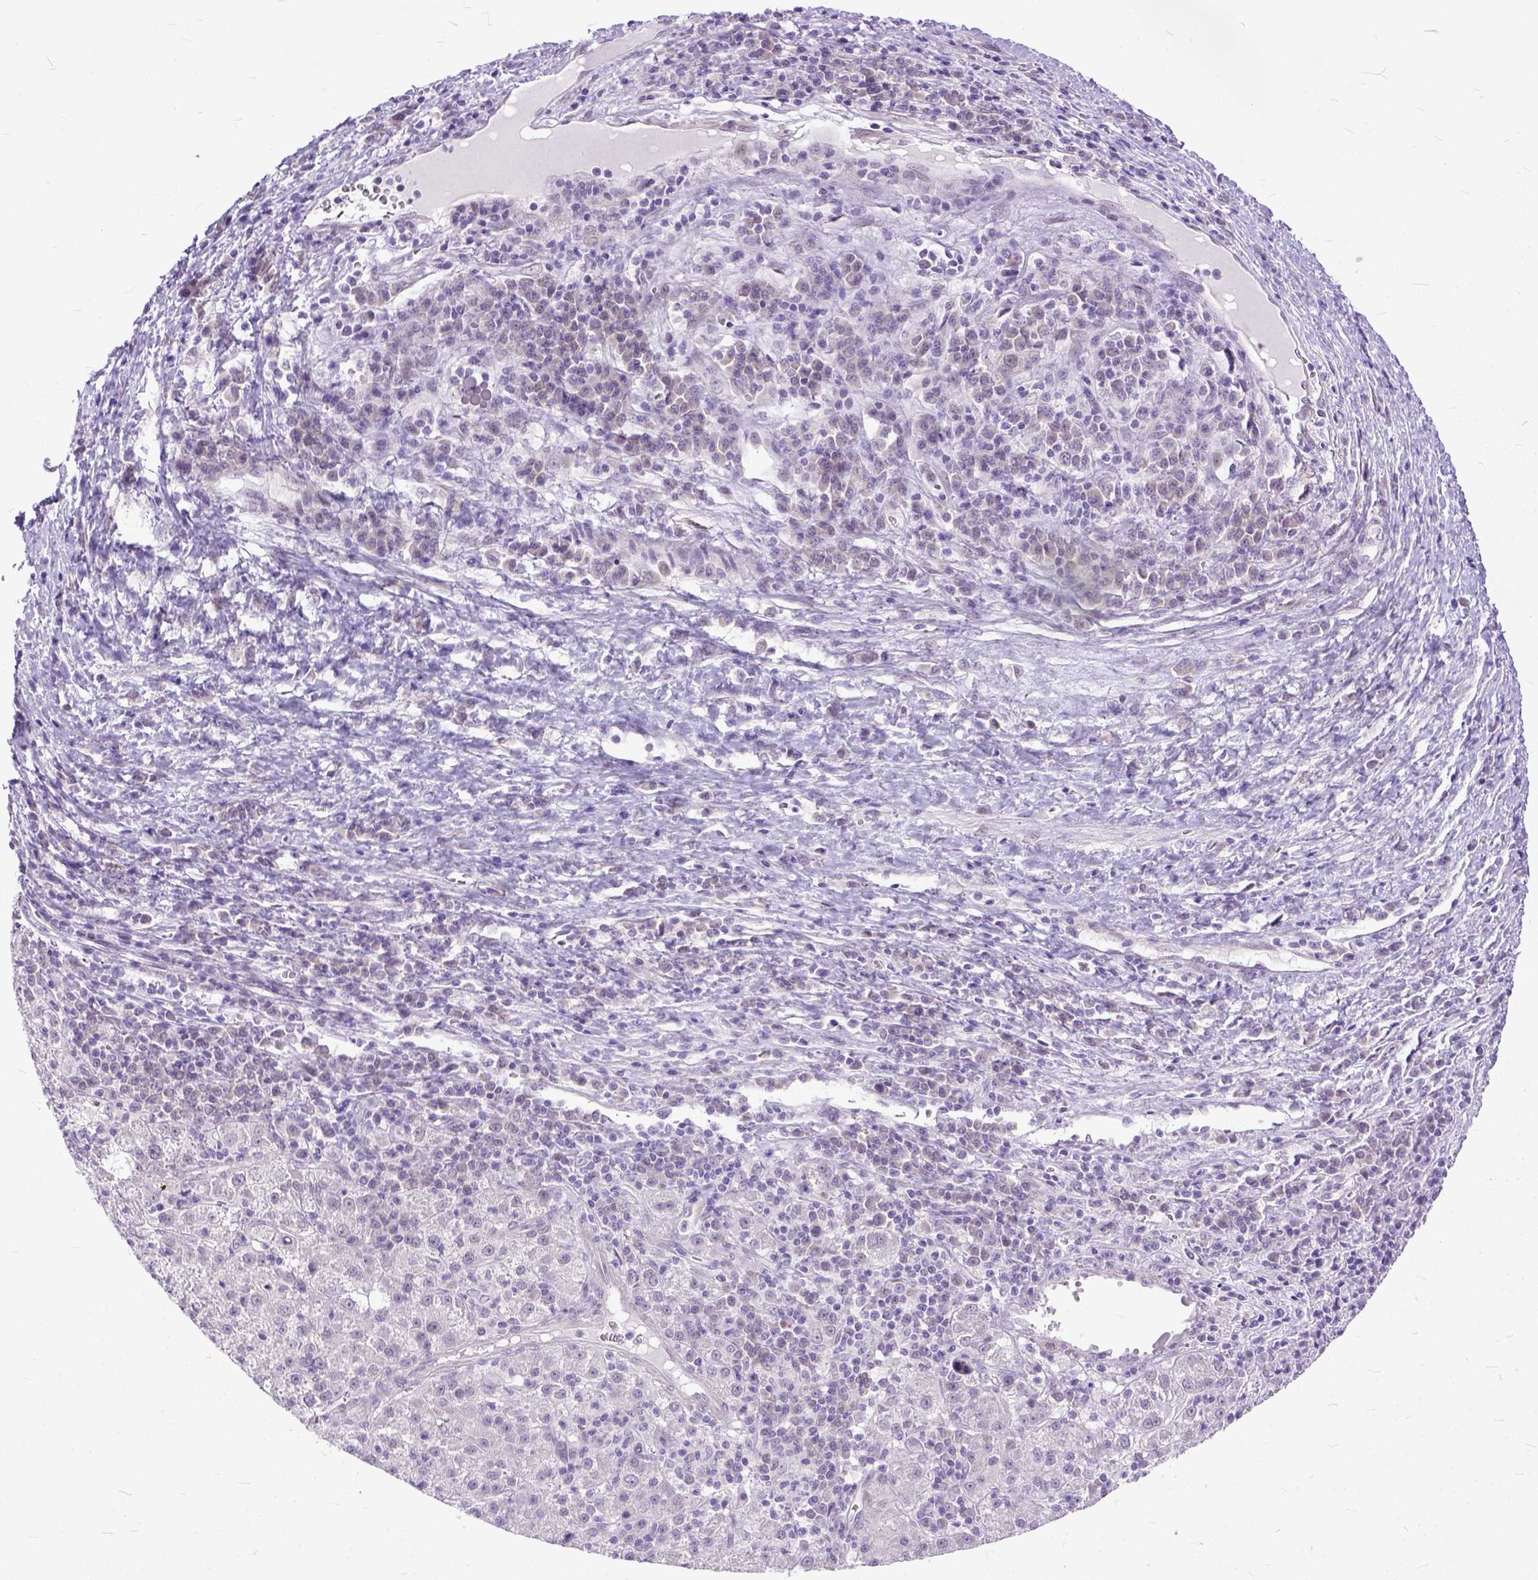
{"staining": {"intensity": "negative", "quantity": "none", "location": "none"}, "tissue": "liver cancer", "cell_type": "Tumor cells", "image_type": "cancer", "snomed": [{"axis": "morphology", "description": "Carcinoma, Hepatocellular, NOS"}, {"axis": "topography", "description": "Liver"}], "caption": "The IHC photomicrograph has no significant positivity in tumor cells of liver cancer (hepatocellular carcinoma) tissue.", "gene": "TCEAL7", "patient": {"sex": "female", "age": 60}}